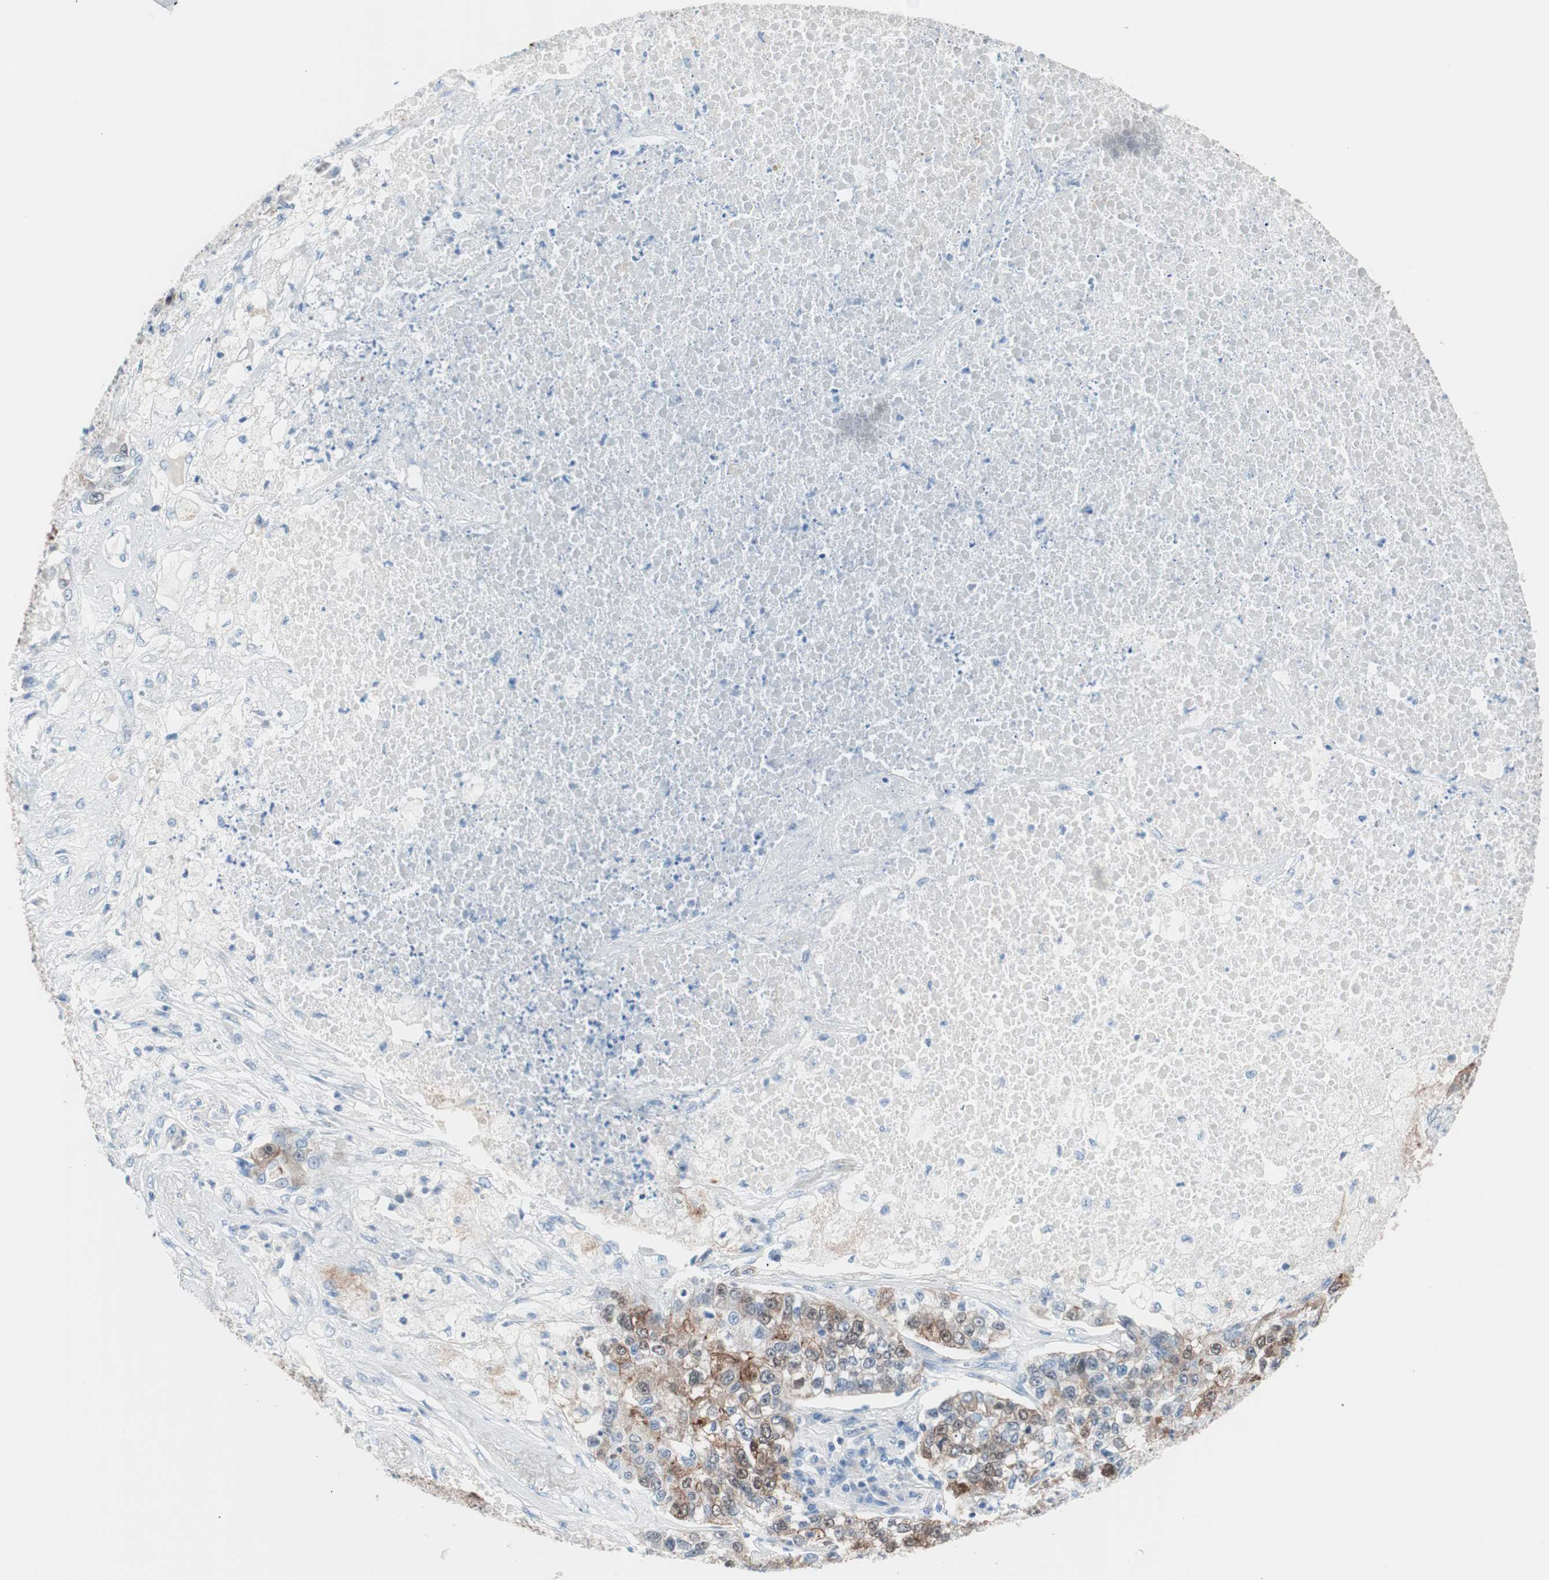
{"staining": {"intensity": "moderate", "quantity": ">75%", "location": "cytoplasmic/membranous,nuclear"}, "tissue": "lung cancer", "cell_type": "Tumor cells", "image_type": "cancer", "snomed": [{"axis": "morphology", "description": "Adenocarcinoma, NOS"}, {"axis": "topography", "description": "Lung"}], "caption": "High-power microscopy captured an IHC histopathology image of adenocarcinoma (lung), revealing moderate cytoplasmic/membranous and nuclear positivity in approximately >75% of tumor cells. (DAB IHC with brightfield microscopy, high magnification).", "gene": "VIL1", "patient": {"sex": "male", "age": 49}}